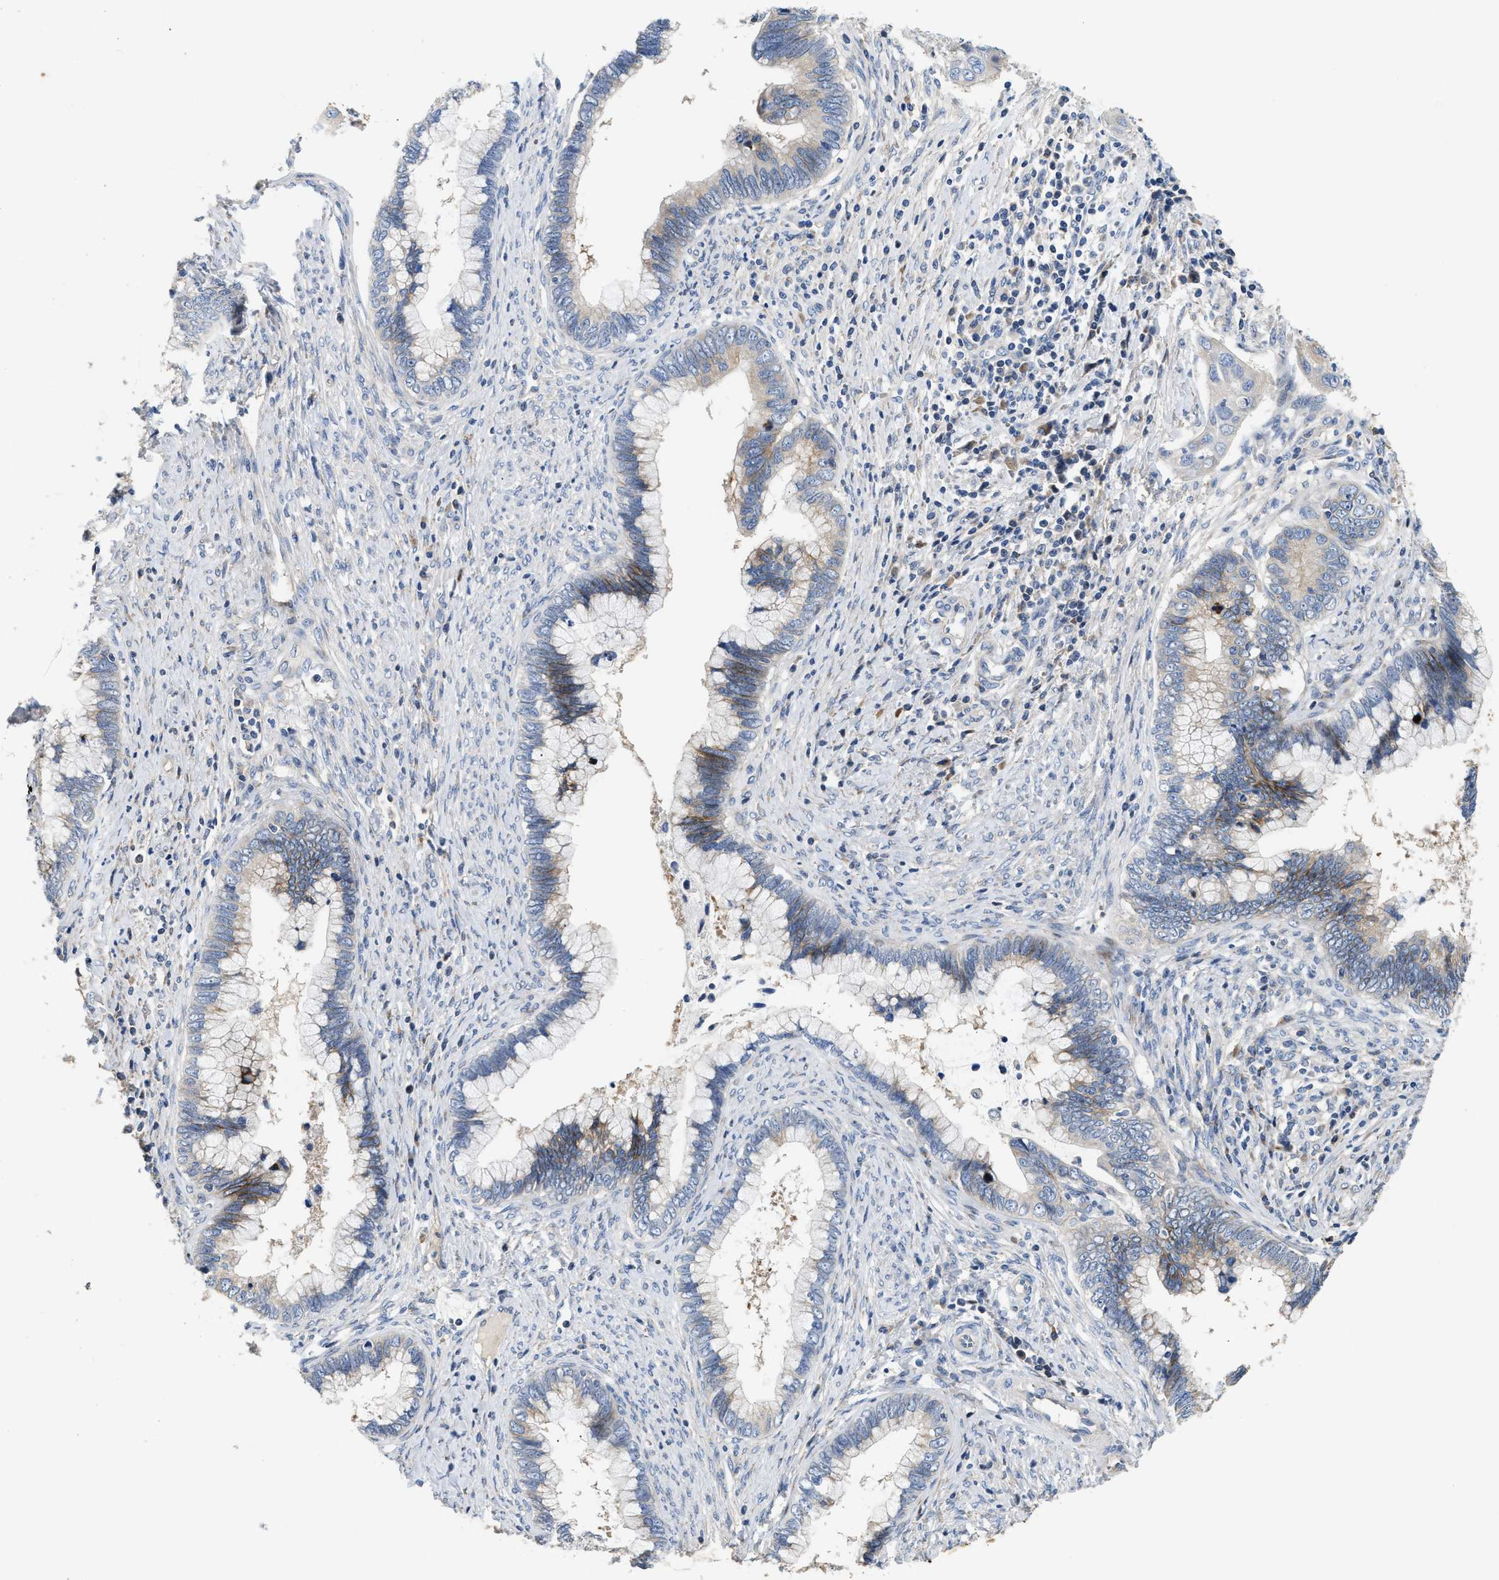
{"staining": {"intensity": "weak", "quantity": "<25%", "location": "cytoplasmic/membranous"}, "tissue": "cervical cancer", "cell_type": "Tumor cells", "image_type": "cancer", "snomed": [{"axis": "morphology", "description": "Adenocarcinoma, NOS"}, {"axis": "topography", "description": "Cervix"}], "caption": "Tumor cells are negative for brown protein staining in cervical cancer (adenocarcinoma).", "gene": "IL17RC", "patient": {"sex": "female", "age": 44}}